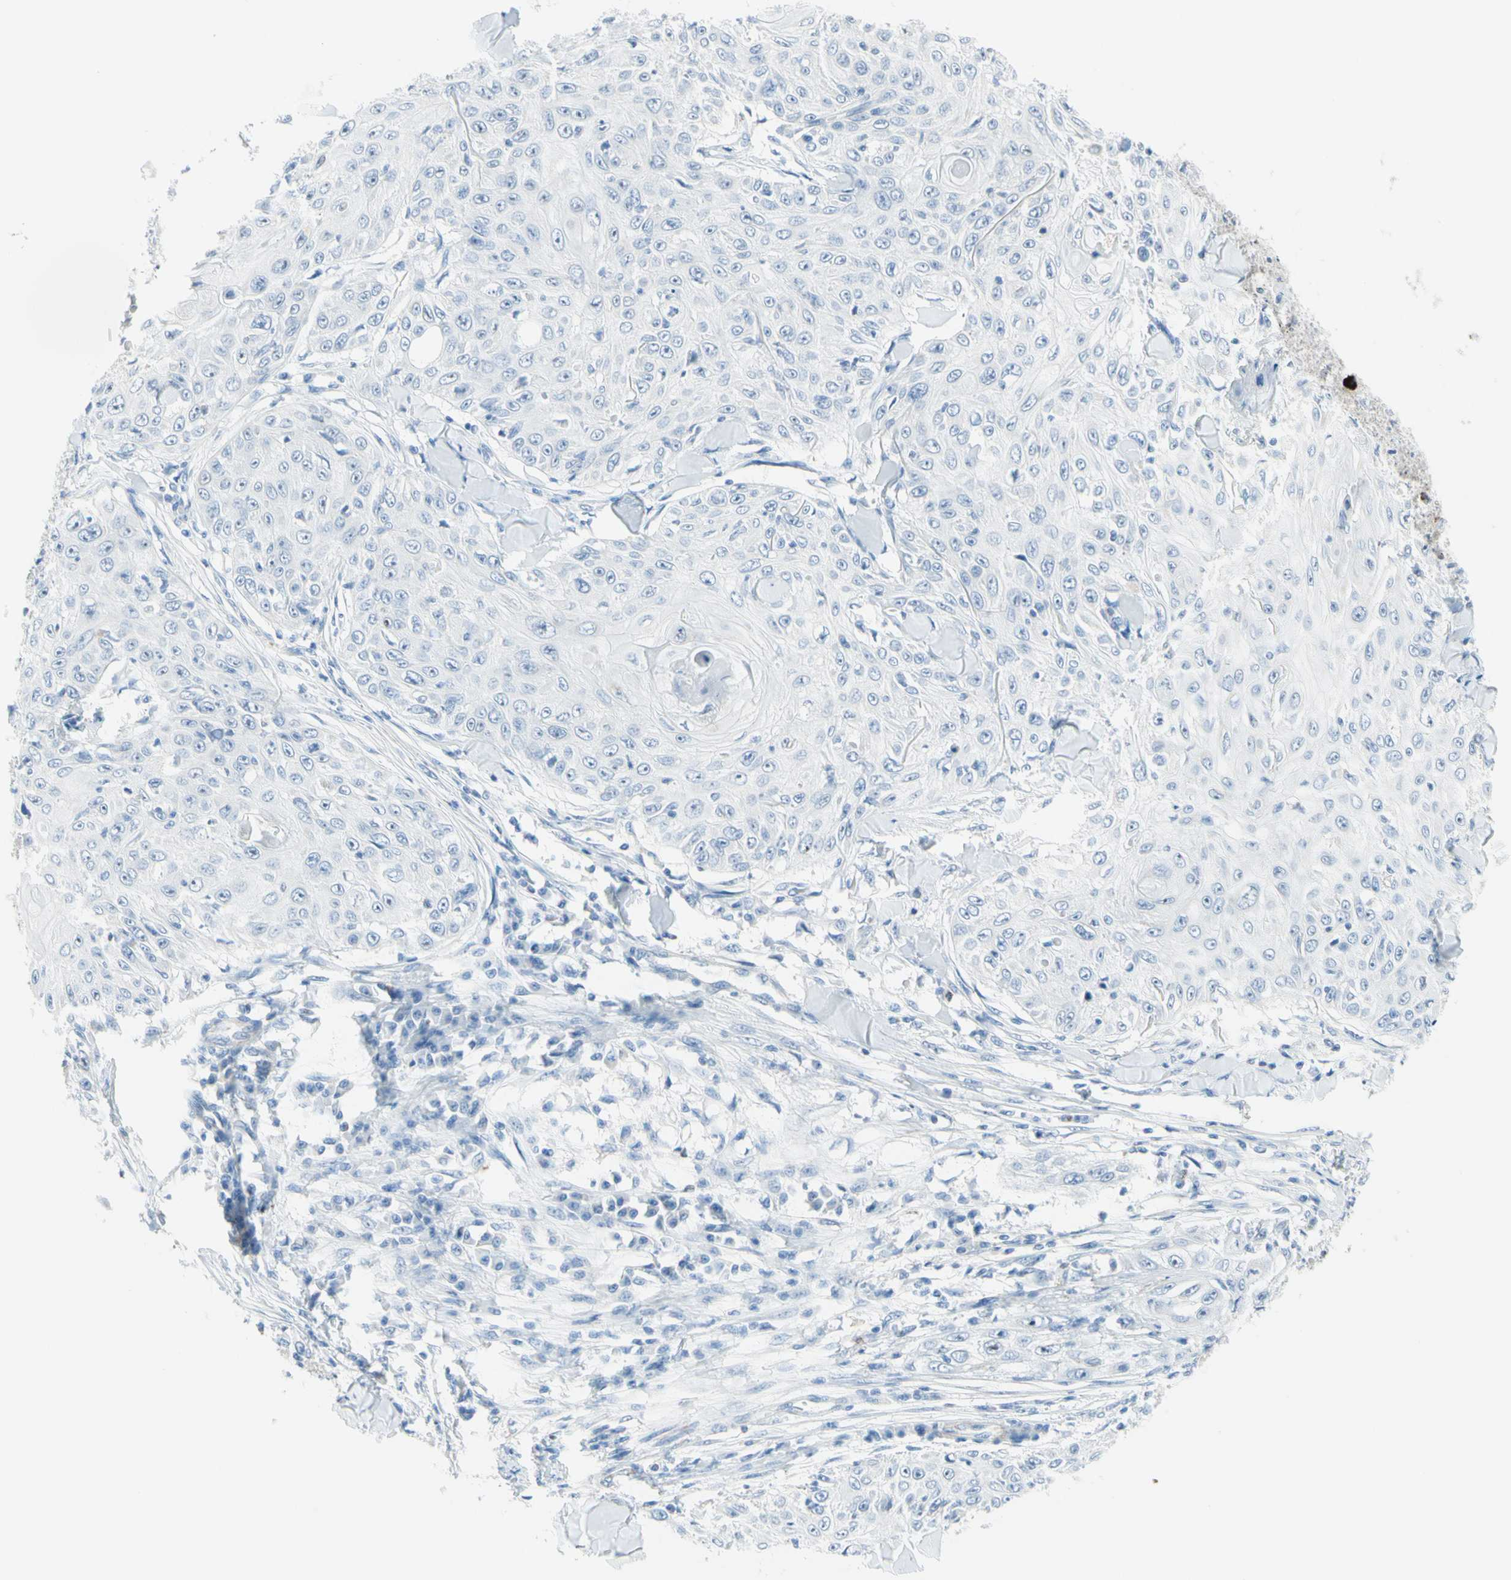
{"staining": {"intensity": "negative", "quantity": "none", "location": "none"}, "tissue": "skin cancer", "cell_type": "Tumor cells", "image_type": "cancer", "snomed": [{"axis": "morphology", "description": "Squamous cell carcinoma, NOS"}, {"axis": "topography", "description": "Skin"}], "caption": "The IHC image has no significant staining in tumor cells of skin cancer (squamous cell carcinoma) tissue. Brightfield microscopy of immunohistochemistry (IHC) stained with DAB (3,3'-diaminobenzidine) (brown) and hematoxylin (blue), captured at high magnification.", "gene": "CYSLTR1", "patient": {"sex": "male", "age": 86}}